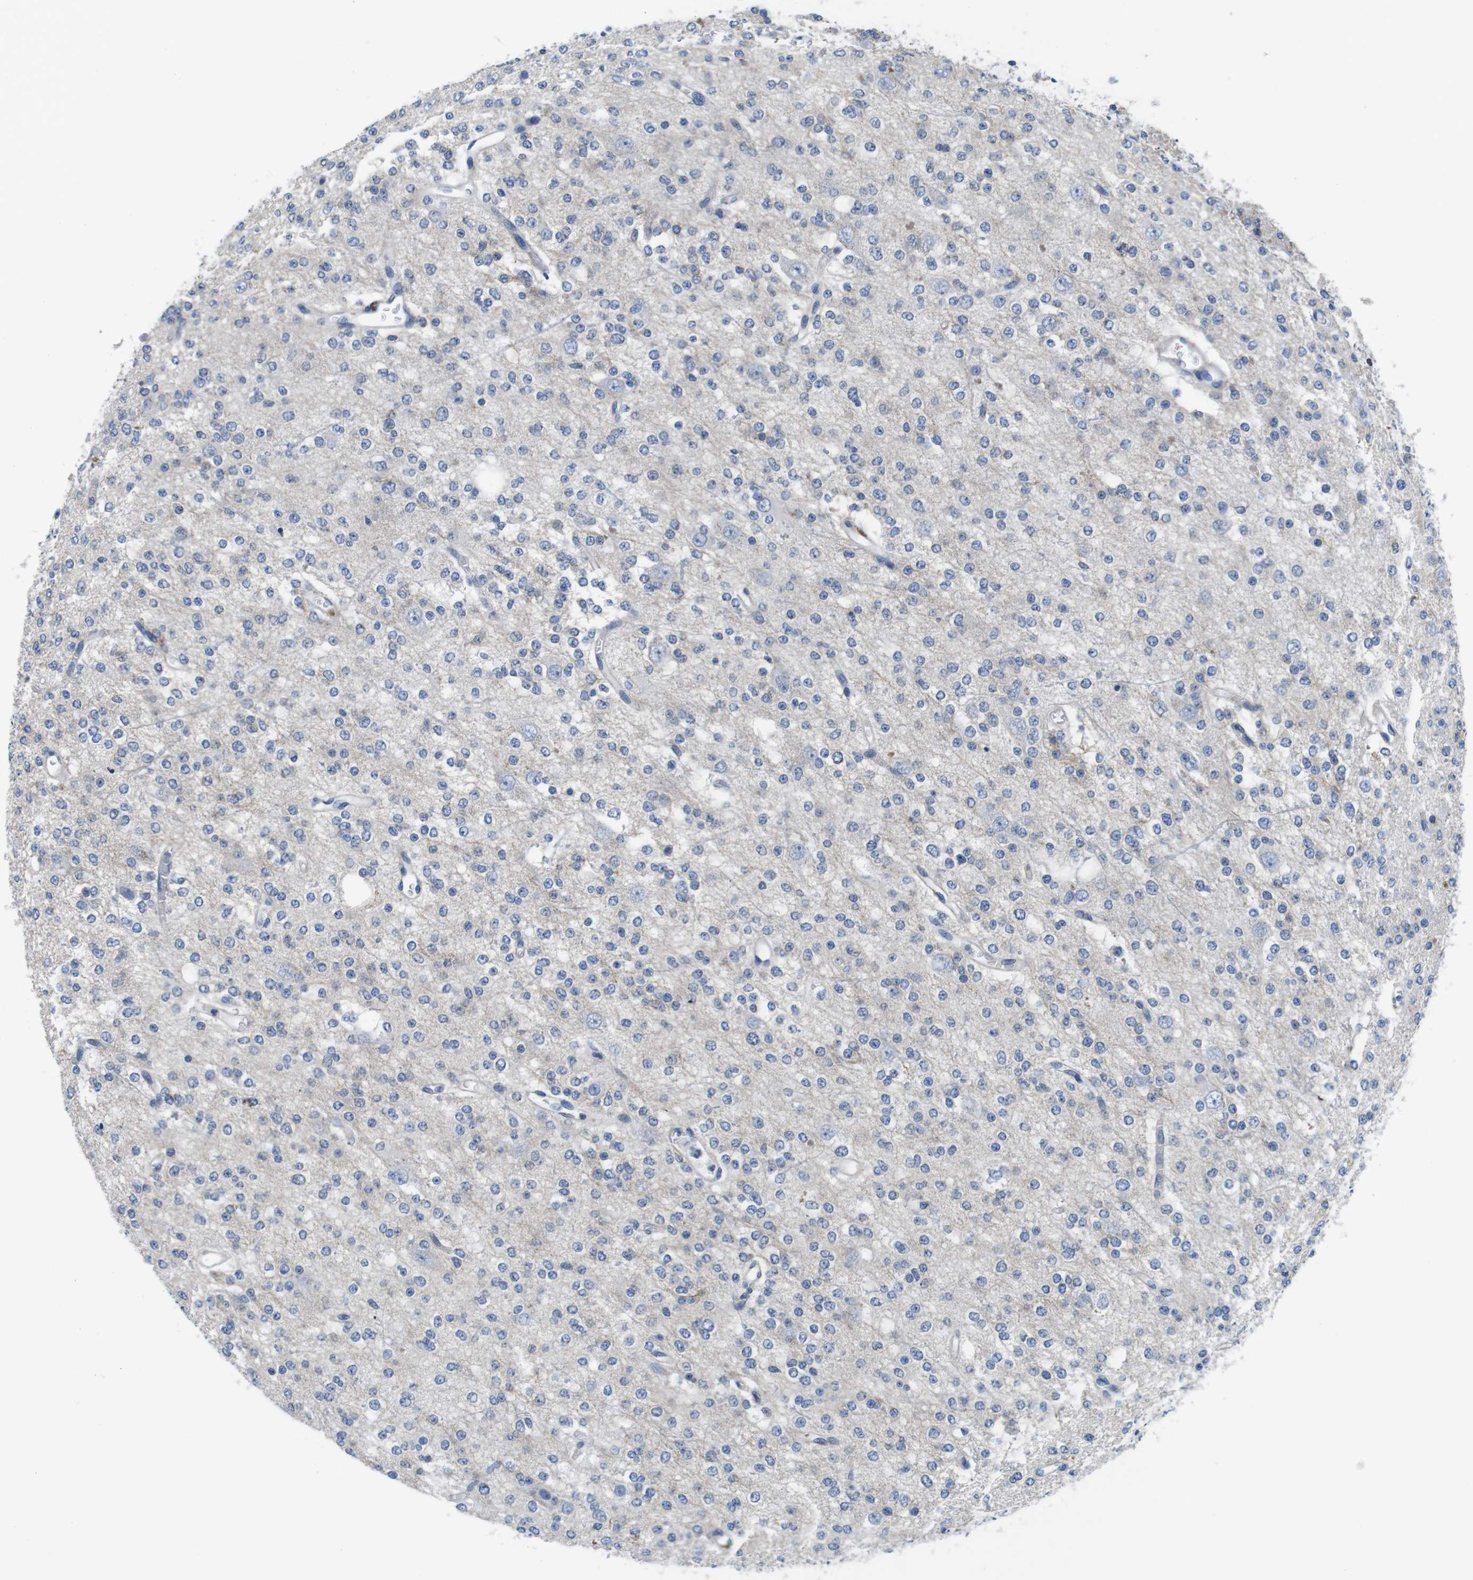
{"staining": {"intensity": "negative", "quantity": "none", "location": "none"}, "tissue": "glioma", "cell_type": "Tumor cells", "image_type": "cancer", "snomed": [{"axis": "morphology", "description": "Glioma, malignant, Low grade"}, {"axis": "topography", "description": "Brain"}], "caption": "Glioma was stained to show a protein in brown. There is no significant expression in tumor cells.", "gene": "SCRIB", "patient": {"sex": "male", "age": 38}}